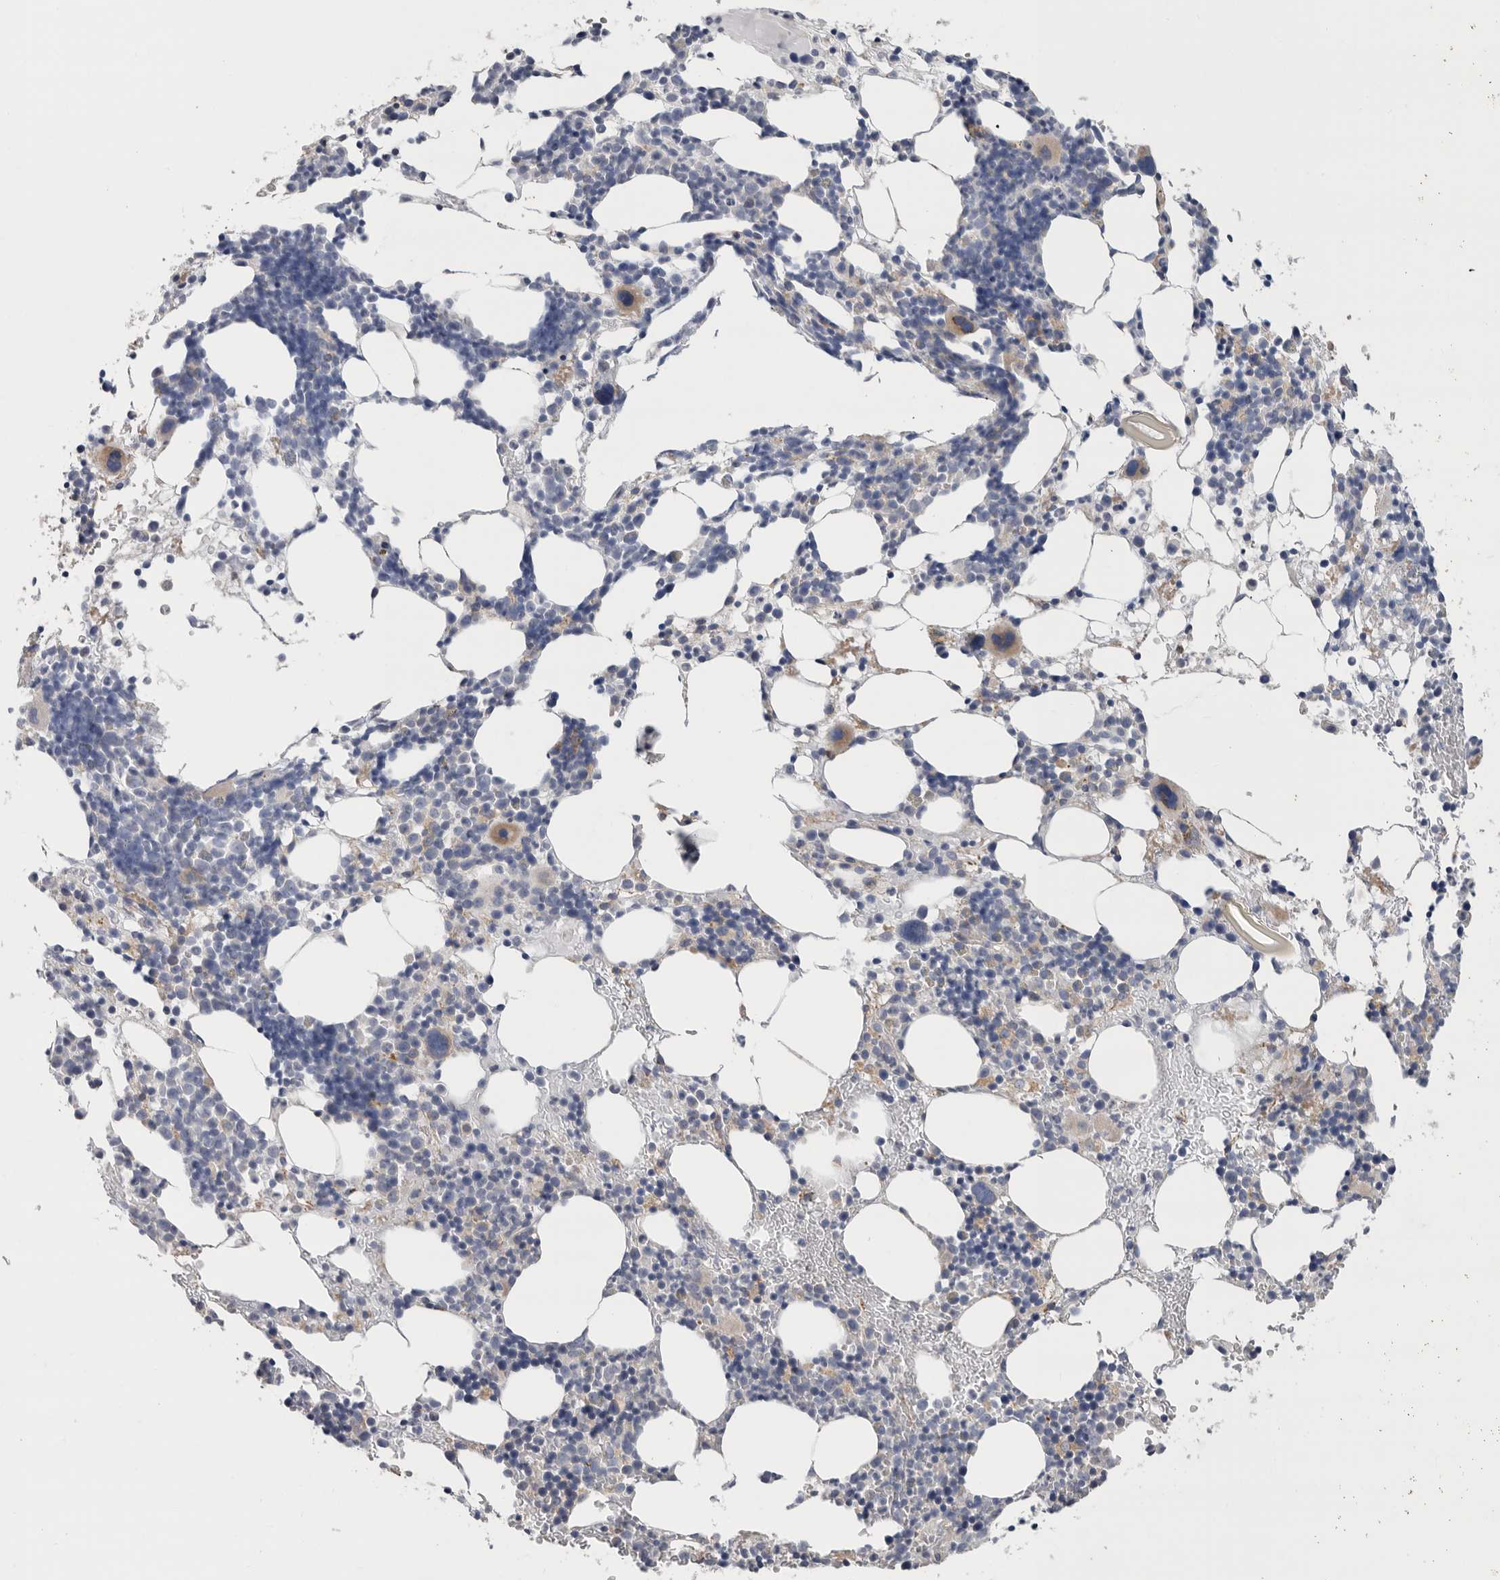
{"staining": {"intensity": "moderate", "quantity": "<25%", "location": "cytoplasmic/membranous"}, "tissue": "bone marrow", "cell_type": "Hematopoietic cells", "image_type": "normal", "snomed": [{"axis": "morphology", "description": "Normal tissue, NOS"}, {"axis": "morphology", "description": "Inflammation, NOS"}, {"axis": "topography", "description": "Bone marrow"}], "caption": "Protein expression analysis of benign human bone marrow reveals moderate cytoplasmic/membranous positivity in approximately <25% of hematopoietic cells.", "gene": "GANAB", "patient": {"sex": "male", "age": 44}}